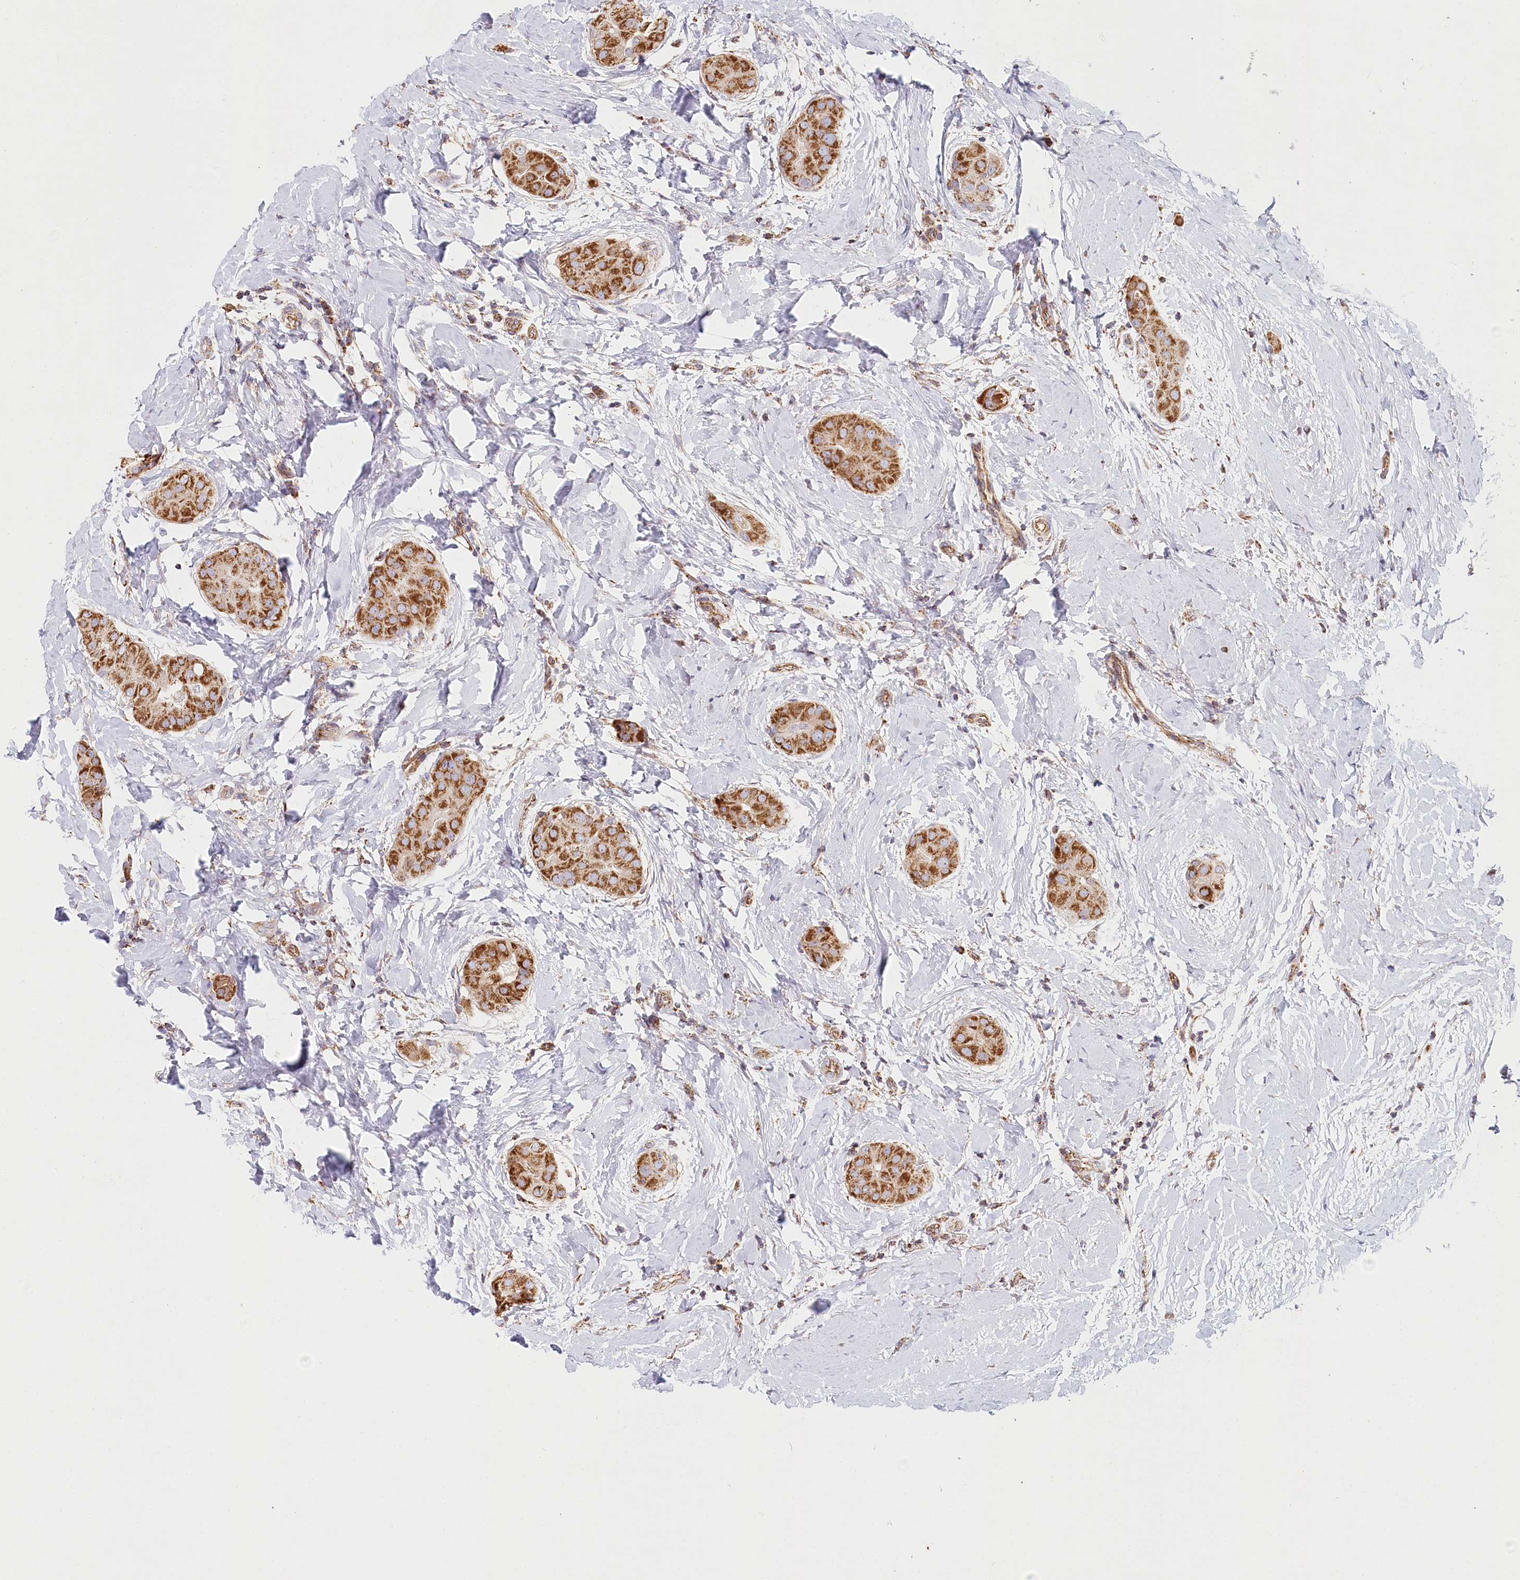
{"staining": {"intensity": "strong", "quantity": ">75%", "location": "cytoplasmic/membranous"}, "tissue": "thyroid cancer", "cell_type": "Tumor cells", "image_type": "cancer", "snomed": [{"axis": "morphology", "description": "Papillary adenocarcinoma, NOS"}, {"axis": "topography", "description": "Thyroid gland"}], "caption": "Strong cytoplasmic/membranous positivity is identified in about >75% of tumor cells in papillary adenocarcinoma (thyroid).", "gene": "UMPS", "patient": {"sex": "male", "age": 33}}